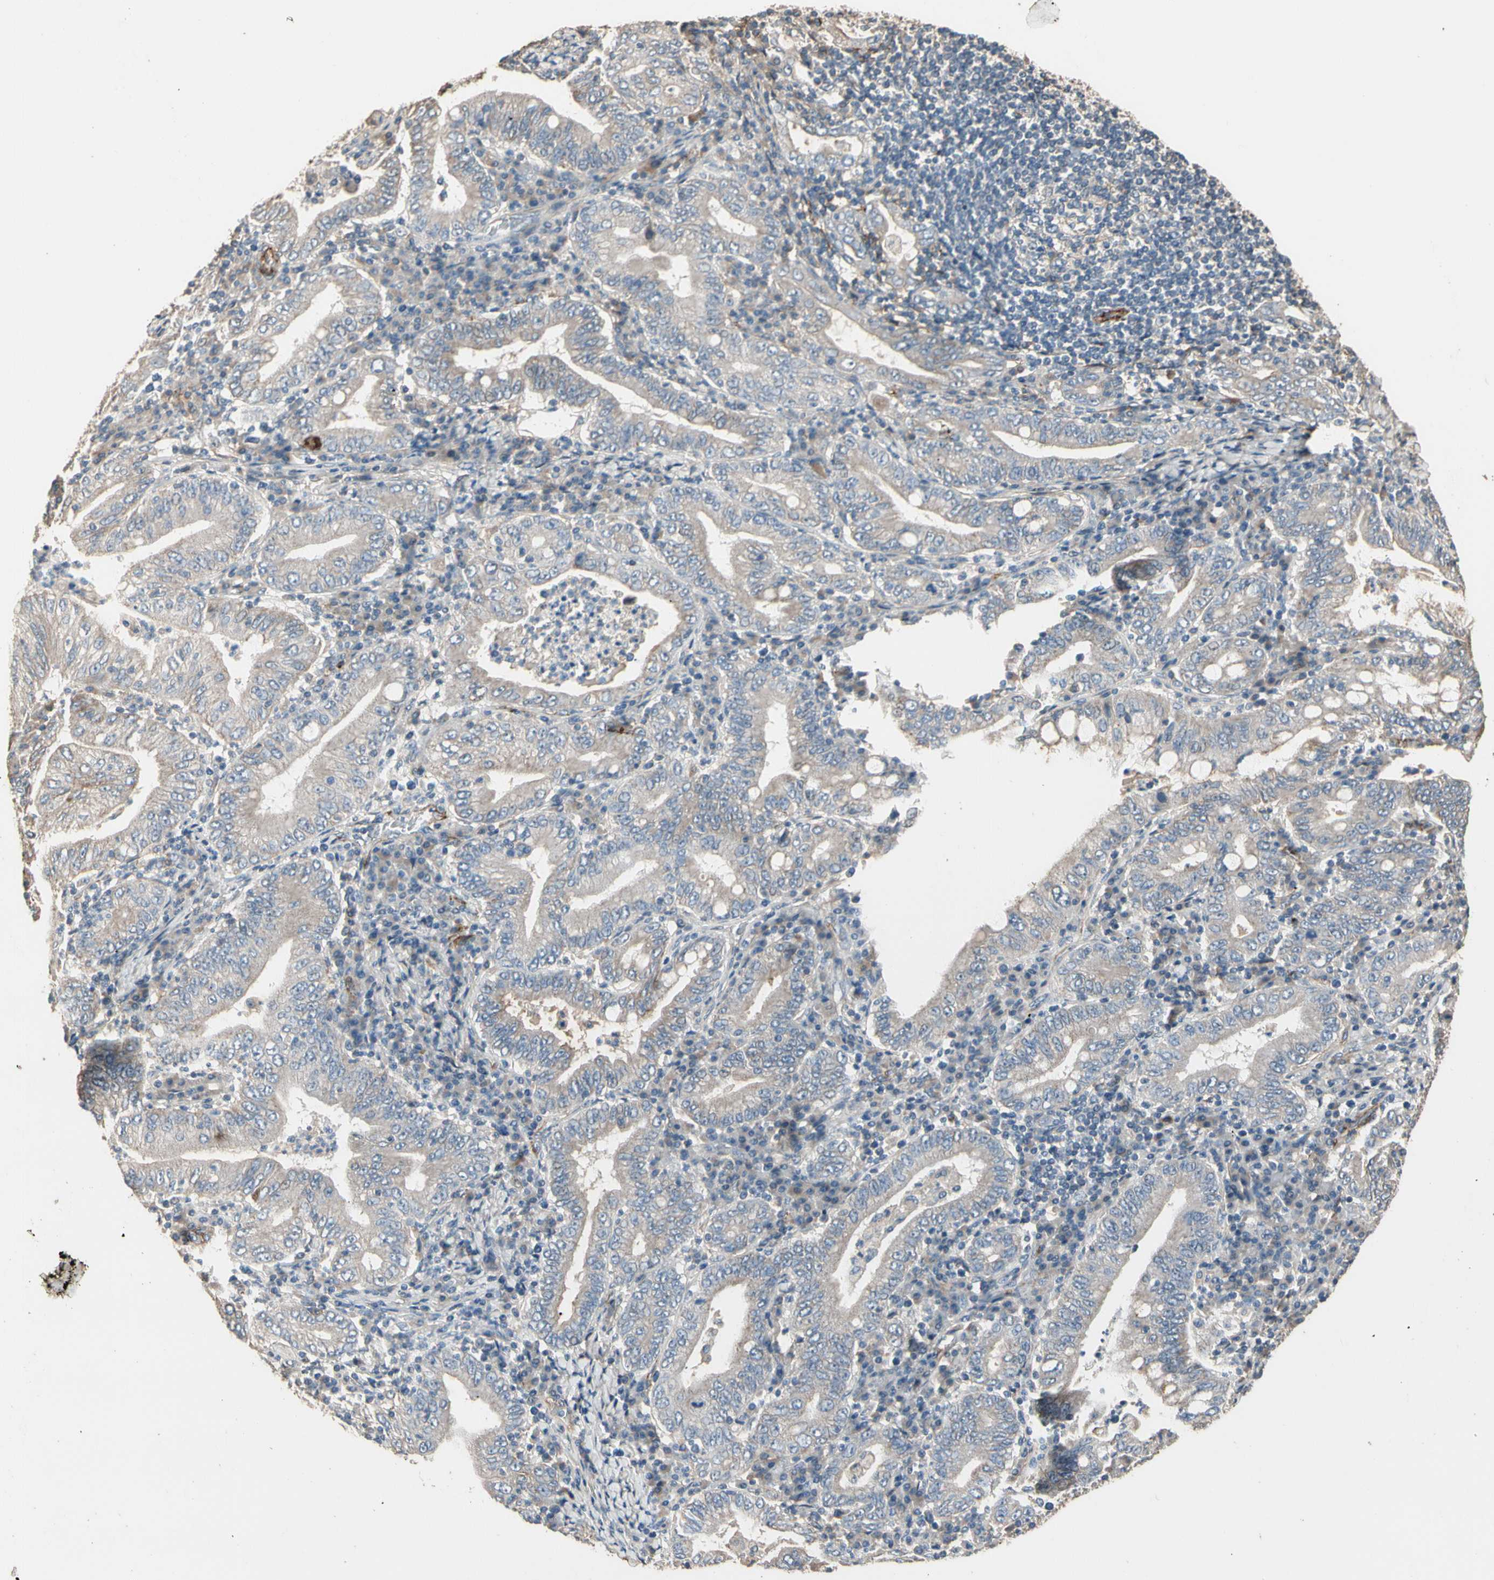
{"staining": {"intensity": "weak", "quantity": ">75%", "location": "cytoplasmic/membranous"}, "tissue": "stomach cancer", "cell_type": "Tumor cells", "image_type": "cancer", "snomed": [{"axis": "morphology", "description": "Normal tissue, NOS"}, {"axis": "morphology", "description": "Adenocarcinoma, NOS"}, {"axis": "topography", "description": "Esophagus"}, {"axis": "topography", "description": "Stomach, upper"}, {"axis": "topography", "description": "Peripheral nerve tissue"}], "caption": "IHC of adenocarcinoma (stomach) exhibits low levels of weak cytoplasmic/membranous positivity in approximately >75% of tumor cells.", "gene": "SUSD2", "patient": {"sex": "male", "age": 62}}